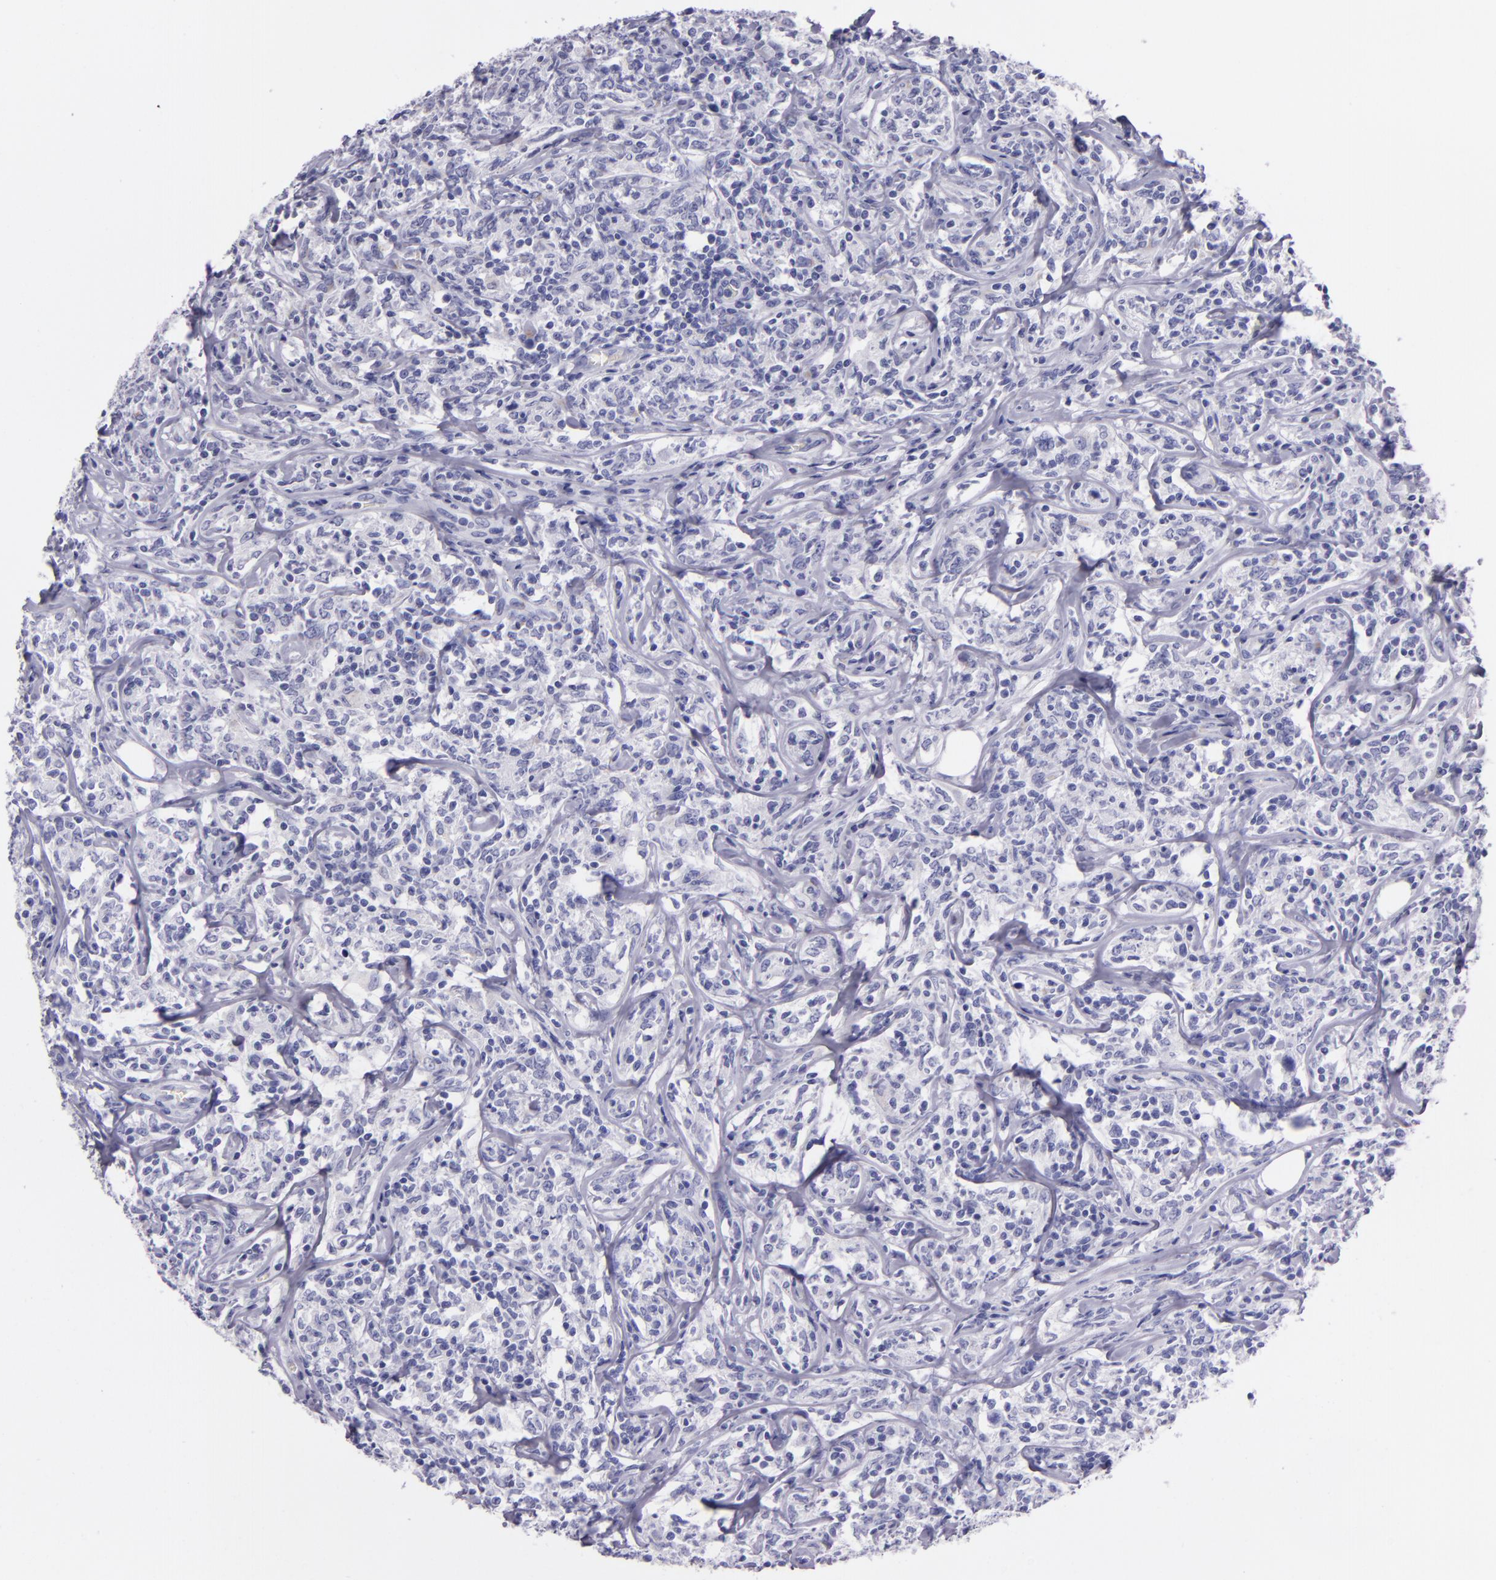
{"staining": {"intensity": "negative", "quantity": "none", "location": "none"}, "tissue": "lymphoma", "cell_type": "Tumor cells", "image_type": "cancer", "snomed": [{"axis": "morphology", "description": "Malignant lymphoma, non-Hodgkin's type, High grade"}, {"axis": "topography", "description": "Lymph node"}], "caption": "IHC of lymphoma displays no staining in tumor cells. The staining is performed using DAB brown chromogen with nuclei counter-stained in using hematoxylin.", "gene": "MUC5AC", "patient": {"sex": "female", "age": 84}}